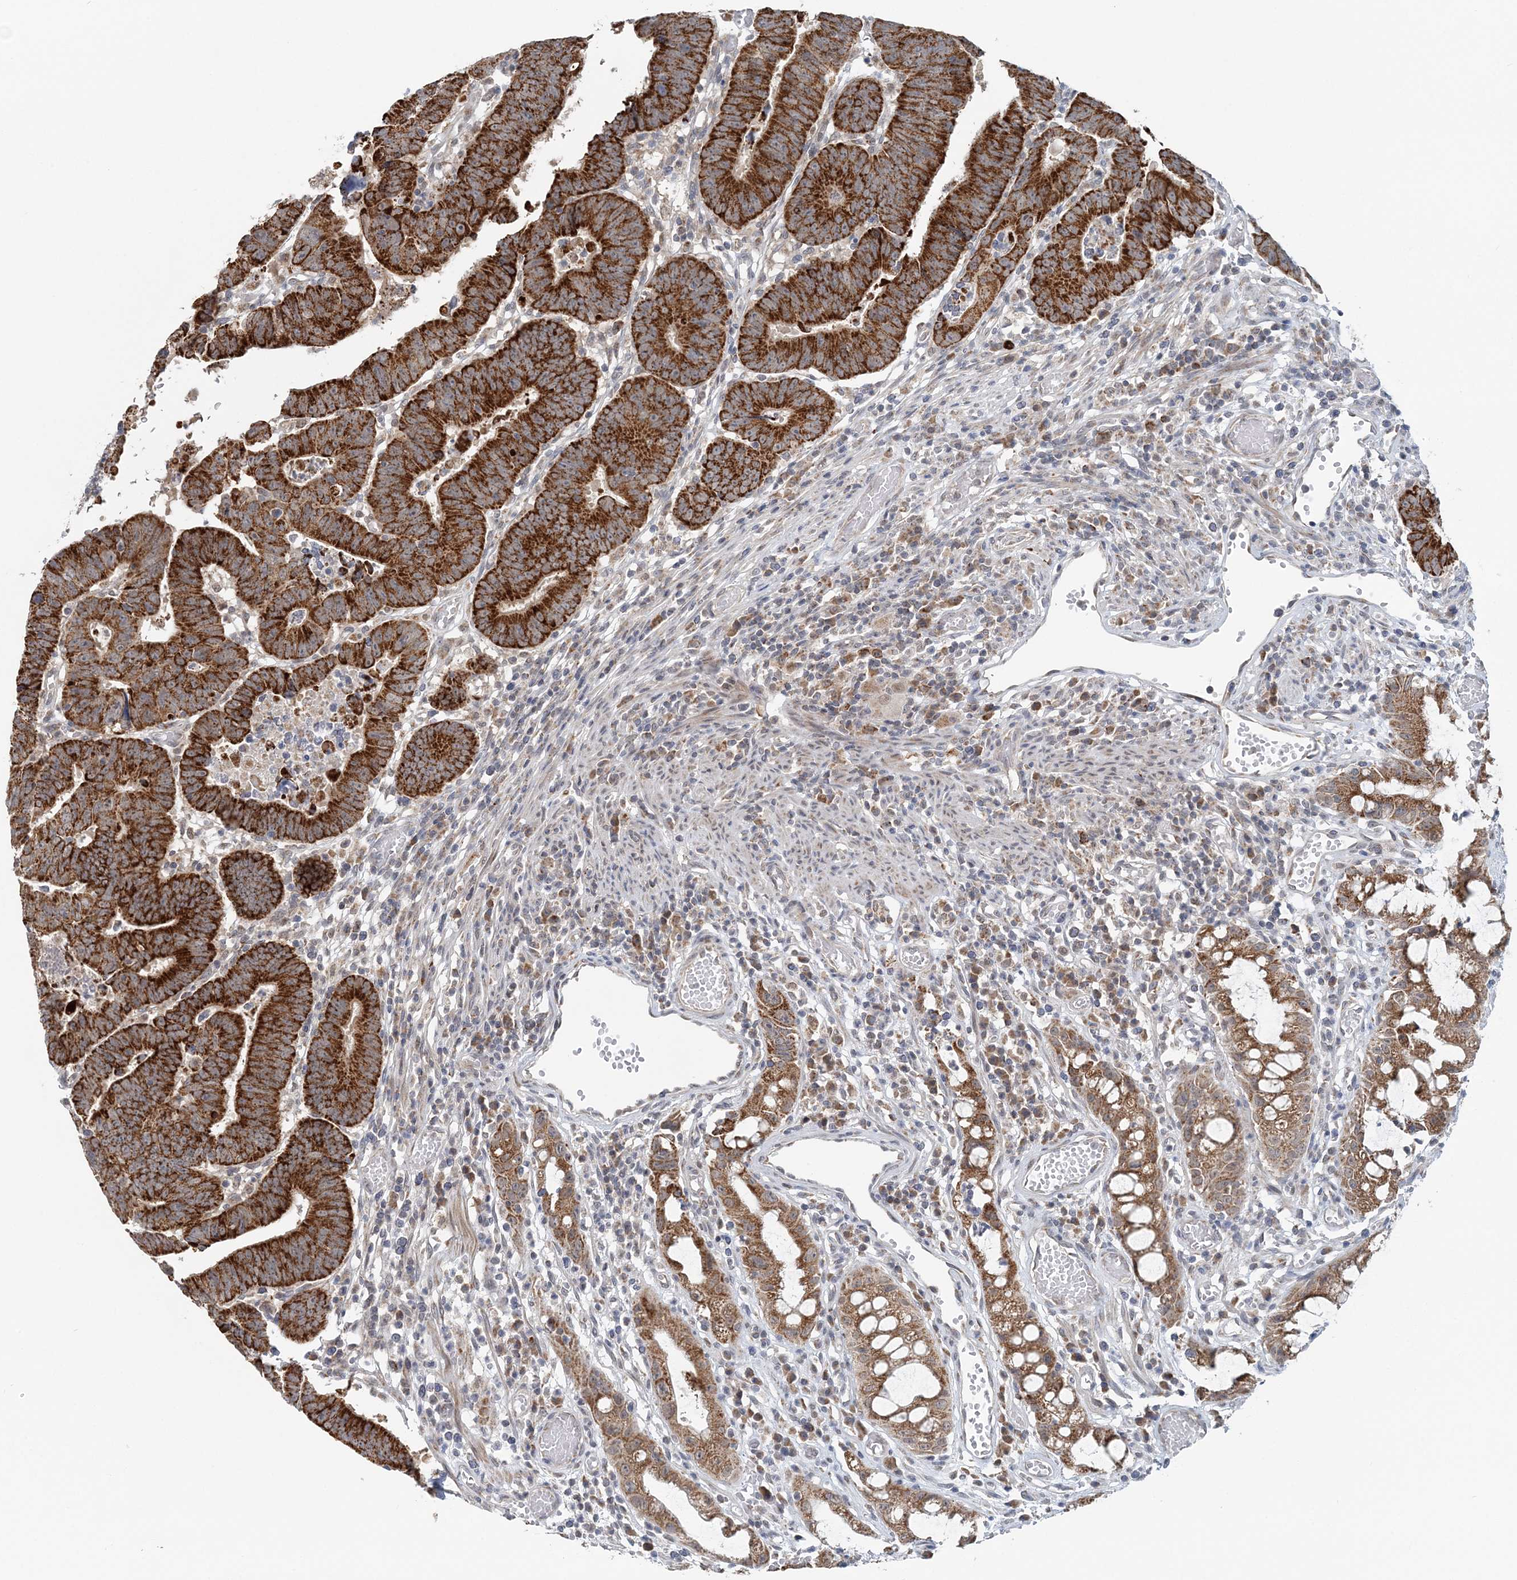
{"staining": {"intensity": "strong", "quantity": ">75%", "location": "cytoplasmic/membranous"}, "tissue": "colorectal cancer", "cell_type": "Tumor cells", "image_type": "cancer", "snomed": [{"axis": "morphology", "description": "Adenocarcinoma, NOS"}, {"axis": "topography", "description": "Rectum"}], "caption": "Colorectal cancer (adenocarcinoma) stained with IHC exhibits strong cytoplasmic/membranous staining in approximately >75% of tumor cells.", "gene": "RNF150", "patient": {"sex": "female", "age": 65}}